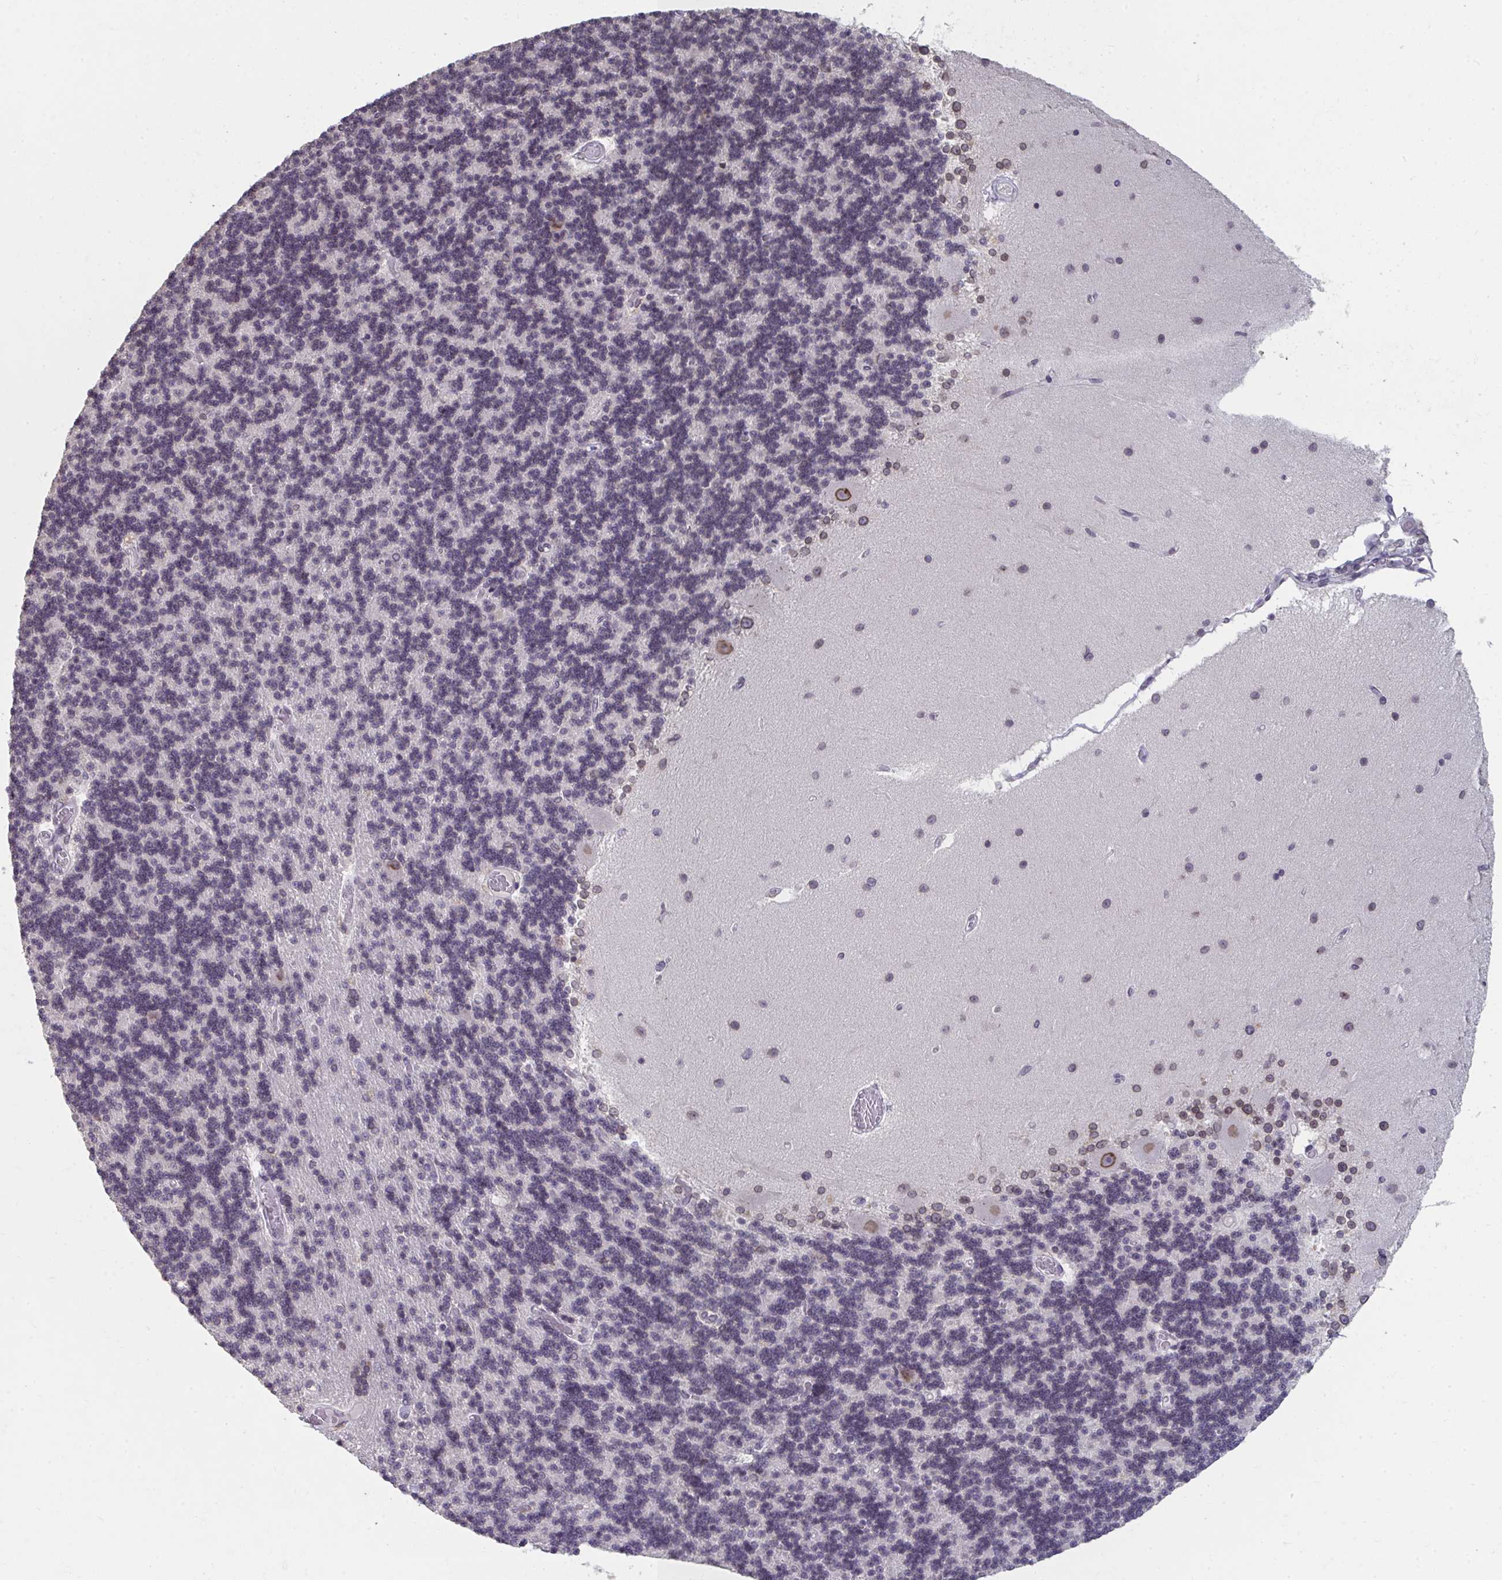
{"staining": {"intensity": "negative", "quantity": "none", "location": "none"}, "tissue": "cerebellum", "cell_type": "Cells in granular layer", "image_type": "normal", "snomed": [{"axis": "morphology", "description": "Normal tissue, NOS"}, {"axis": "topography", "description": "Cerebellum"}], "caption": "This is an immunohistochemistry (IHC) photomicrograph of benign human cerebellum. There is no expression in cells in granular layer.", "gene": "NUP133", "patient": {"sex": "female", "age": 54}}